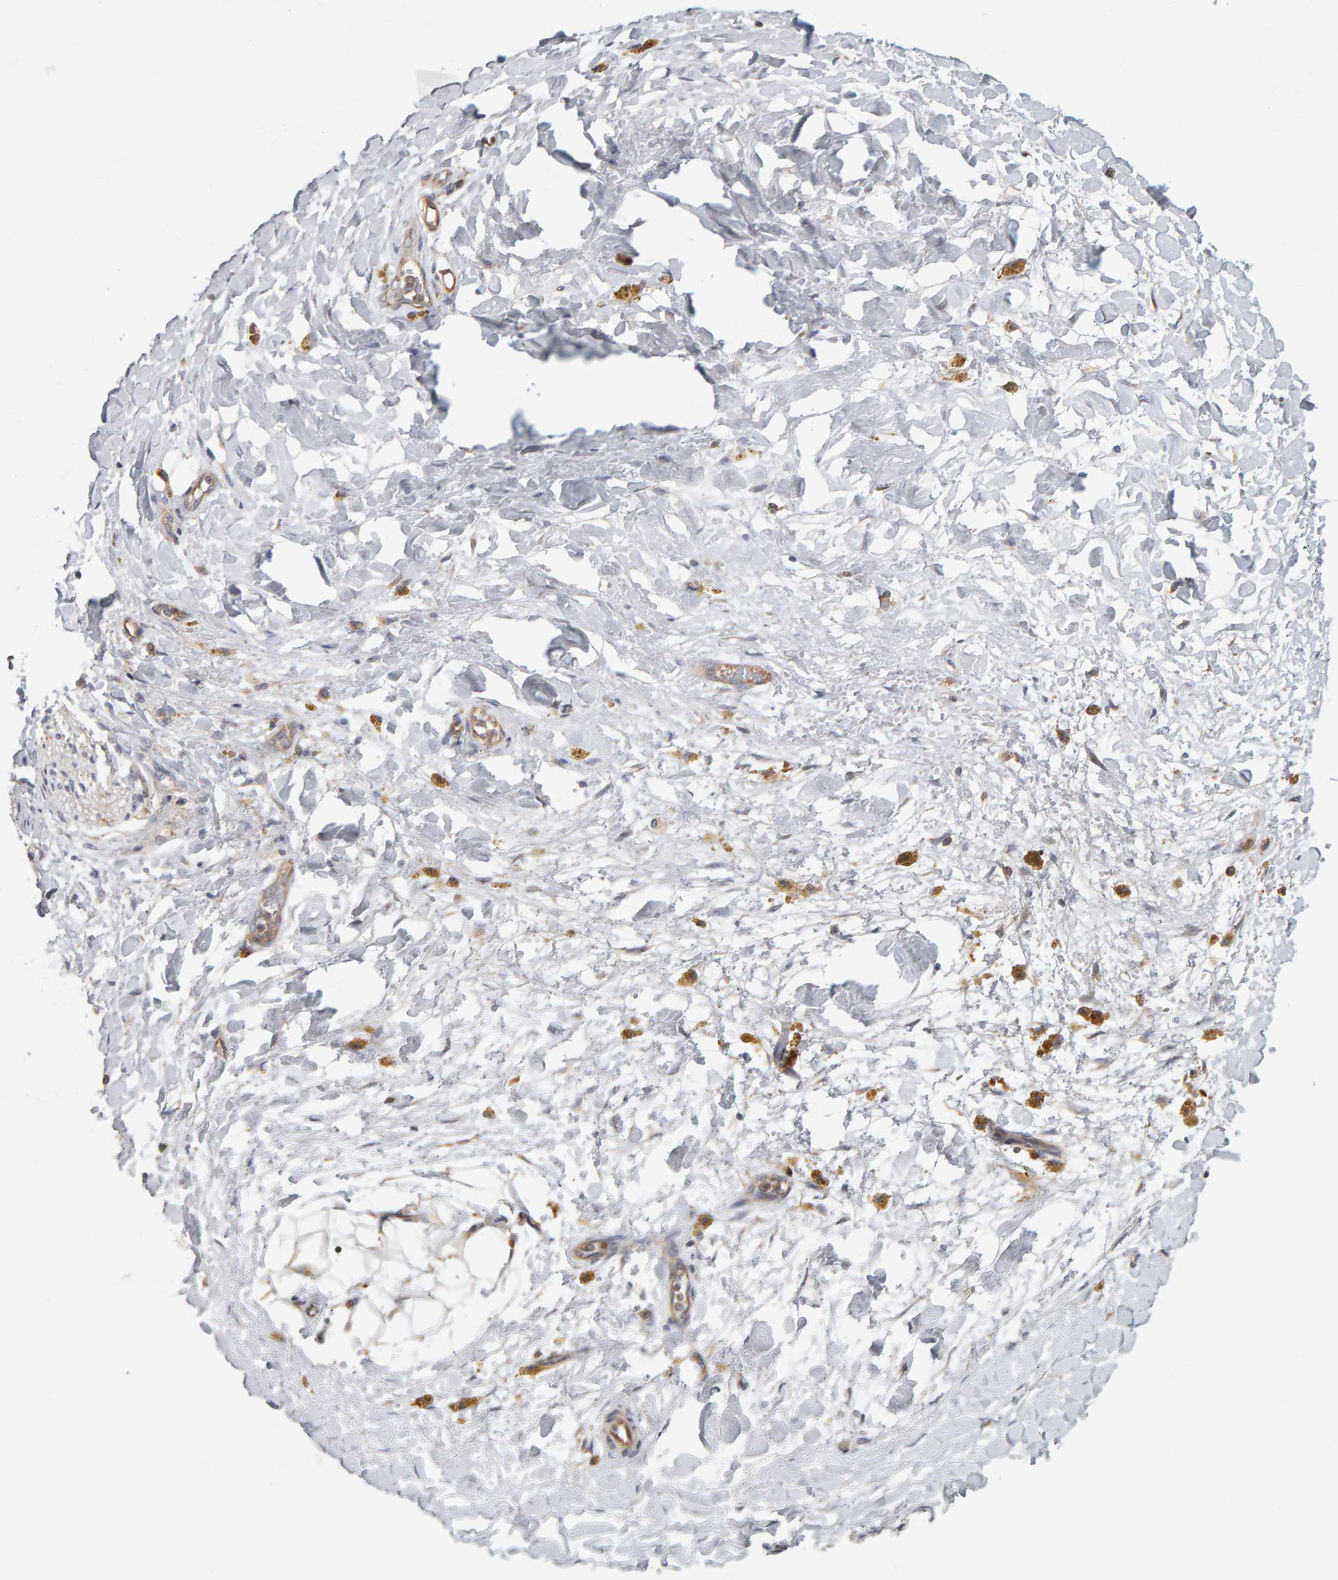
{"staining": {"intensity": "weak", "quantity": "25%-75%", "location": "cytoplasmic/membranous"}, "tissue": "adipose tissue", "cell_type": "Adipocytes", "image_type": "normal", "snomed": [{"axis": "morphology", "description": "Normal tissue, NOS"}, {"axis": "topography", "description": "Kidney"}, {"axis": "topography", "description": "Peripheral nerve tissue"}], "caption": "A brown stain highlights weak cytoplasmic/membranous staining of a protein in adipocytes of benign adipose tissue. (IHC, brightfield microscopy, high magnification).", "gene": "C9orf72", "patient": {"sex": "male", "age": 7}}